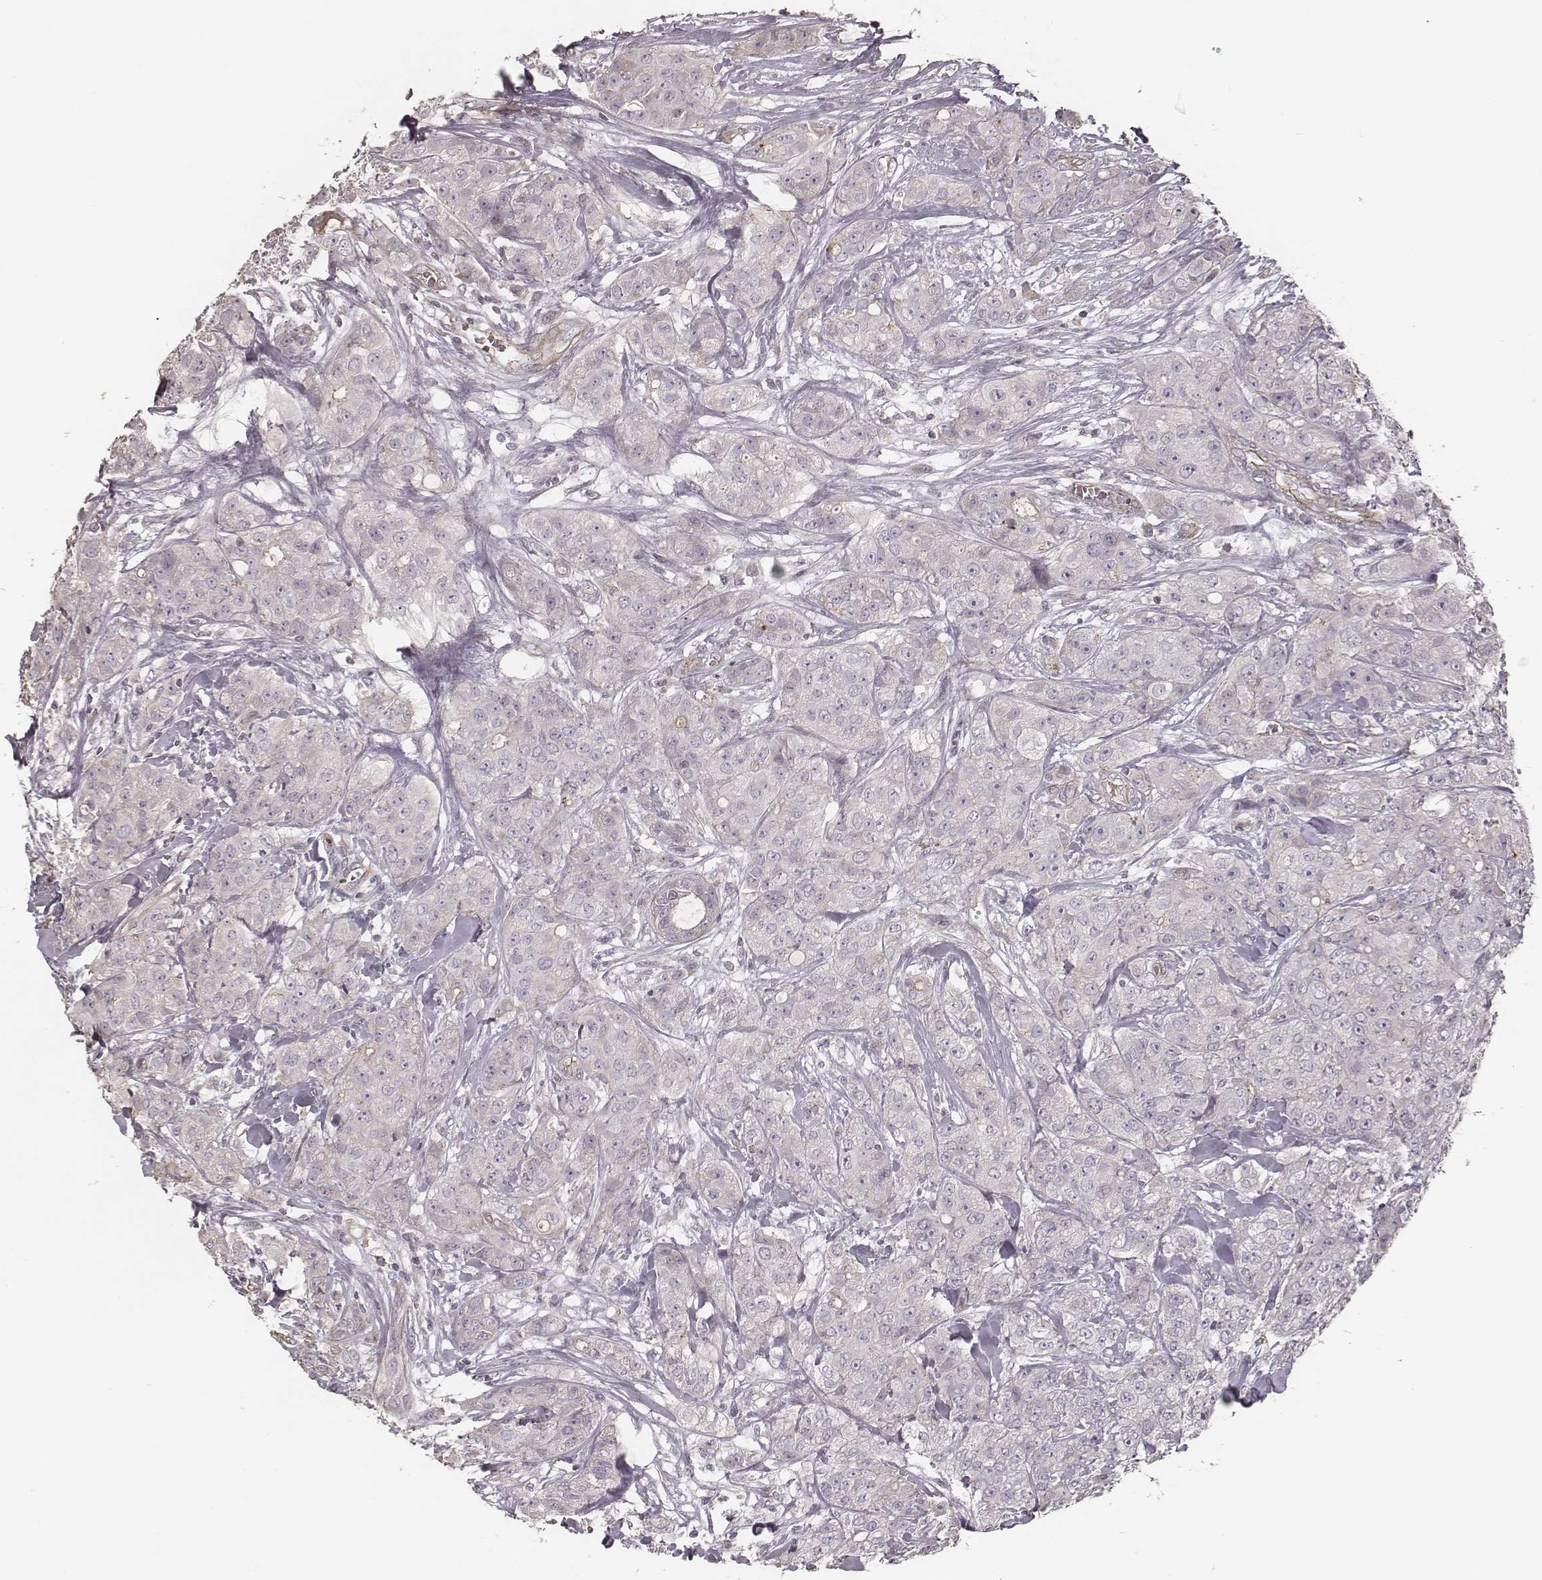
{"staining": {"intensity": "weak", "quantity": "<25%", "location": "cytoplasmic/membranous"}, "tissue": "breast cancer", "cell_type": "Tumor cells", "image_type": "cancer", "snomed": [{"axis": "morphology", "description": "Duct carcinoma"}, {"axis": "topography", "description": "Breast"}], "caption": "Immunohistochemistry of human breast cancer reveals no expression in tumor cells.", "gene": "OTOGL", "patient": {"sex": "female", "age": 43}}